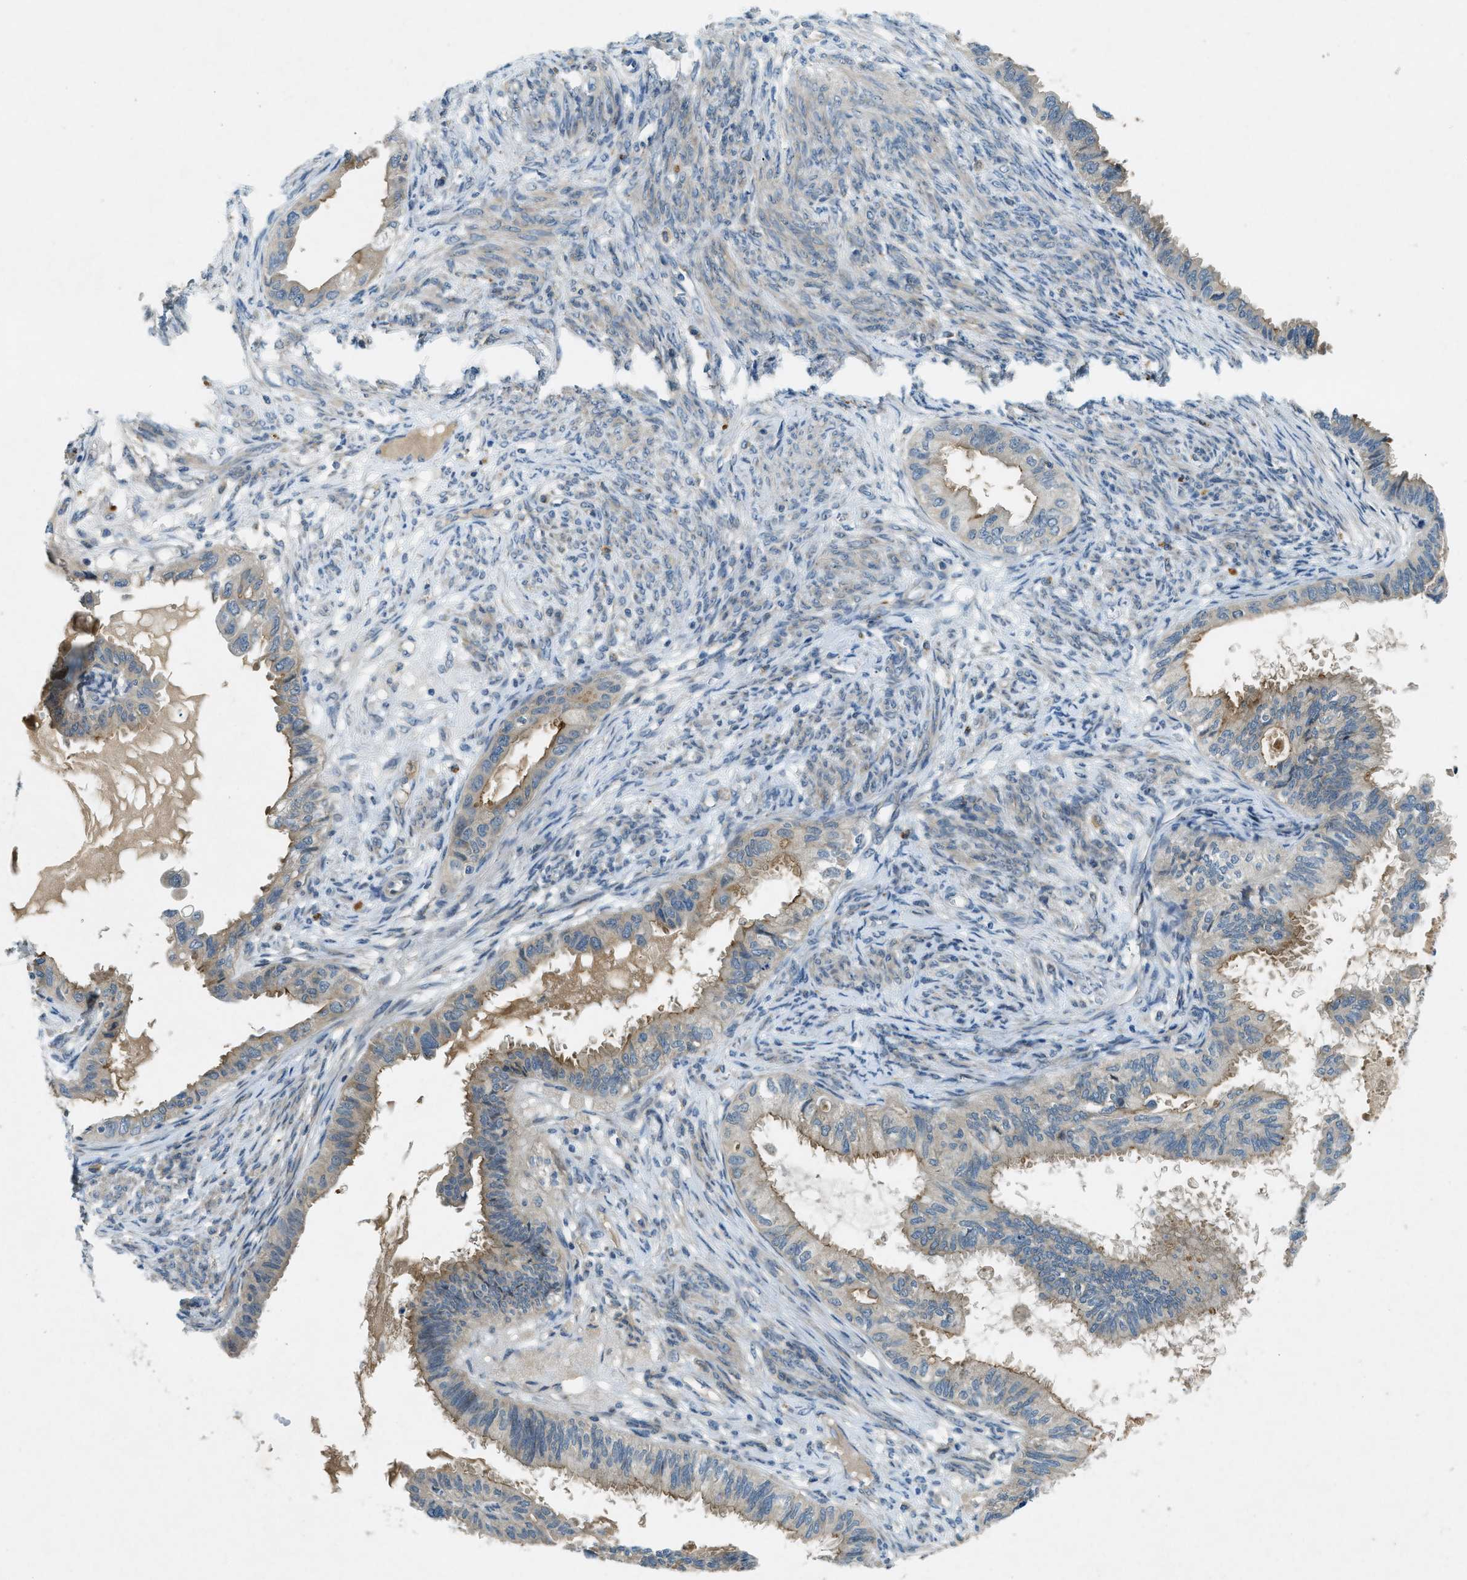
{"staining": {"intensity": "weak", "quantity": "25%-75%", "location": "cytoplasmic/membranous"}, "tissue": "cervical cancer", "cell_type": "Tumor cells", "image_type": "cancer", "snomed": [{"axis": "morphology", "description": "Normal tissue, NOS"}, {"axis": "morphology", "description": "Adenocarcinoma, NOS"}, {"axis": "topography", "description": "Cervix"}, {"axis": "topography", "description": "Endometrium"}], "caption": "Protein staining of cervical cancer tissue exhibits weak cytoplasmic/membranous staining in approximately 25%-75% of tumor cells. The staining was performed using DAB (3,3'-diaminobenzidine) to visualize the protein expression in brown, while the nuclei were stained in blue with hematoxylin (Magnification: 20x).", "gene": "SNX14", "patient": {"sex": "female", "age": 86}}